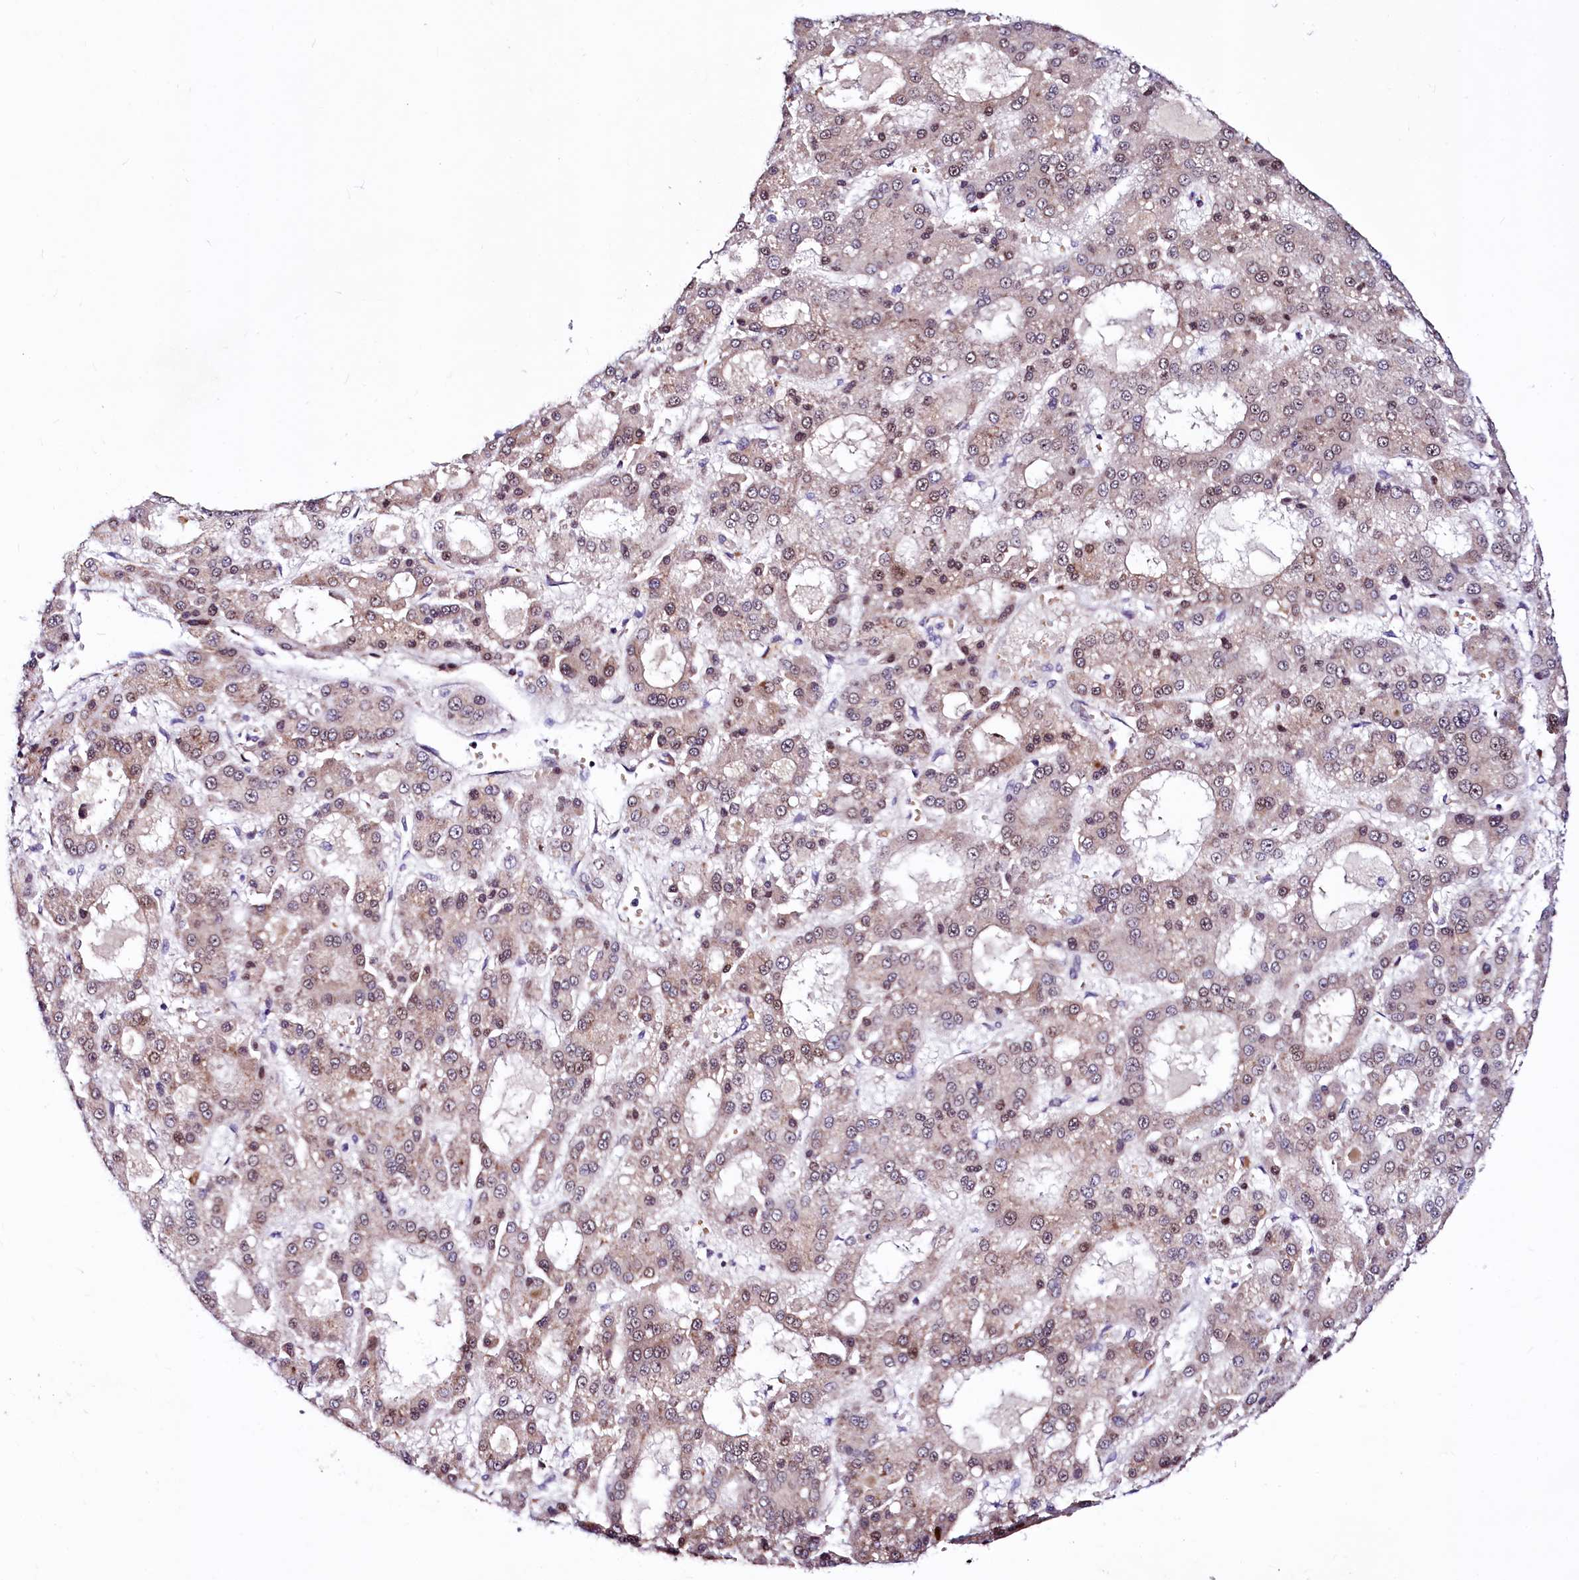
{"staining": {"intensity": "moderate", "quantity": "25%-75%", "location": "cytoplasmic/membranous,nuclear"}, "tissue": "liver cancer", "cell_type": "Tumor cells", "image_type": "cancer", "snomed": [{"axis": "morphology", "description": "Carcinoma, Hepatocellular, NOS"}, {"axis": "topography", "description": "Liver"}], "caption": "Liver cancer was stained to show a protein in brown. There is medium levels of moderate cytoplasmic/membranous and nuclear expression in about 25%-75% of tumor cells.", "gene": "LEUTX", "patient": {"sex": "male", "age": 70}}